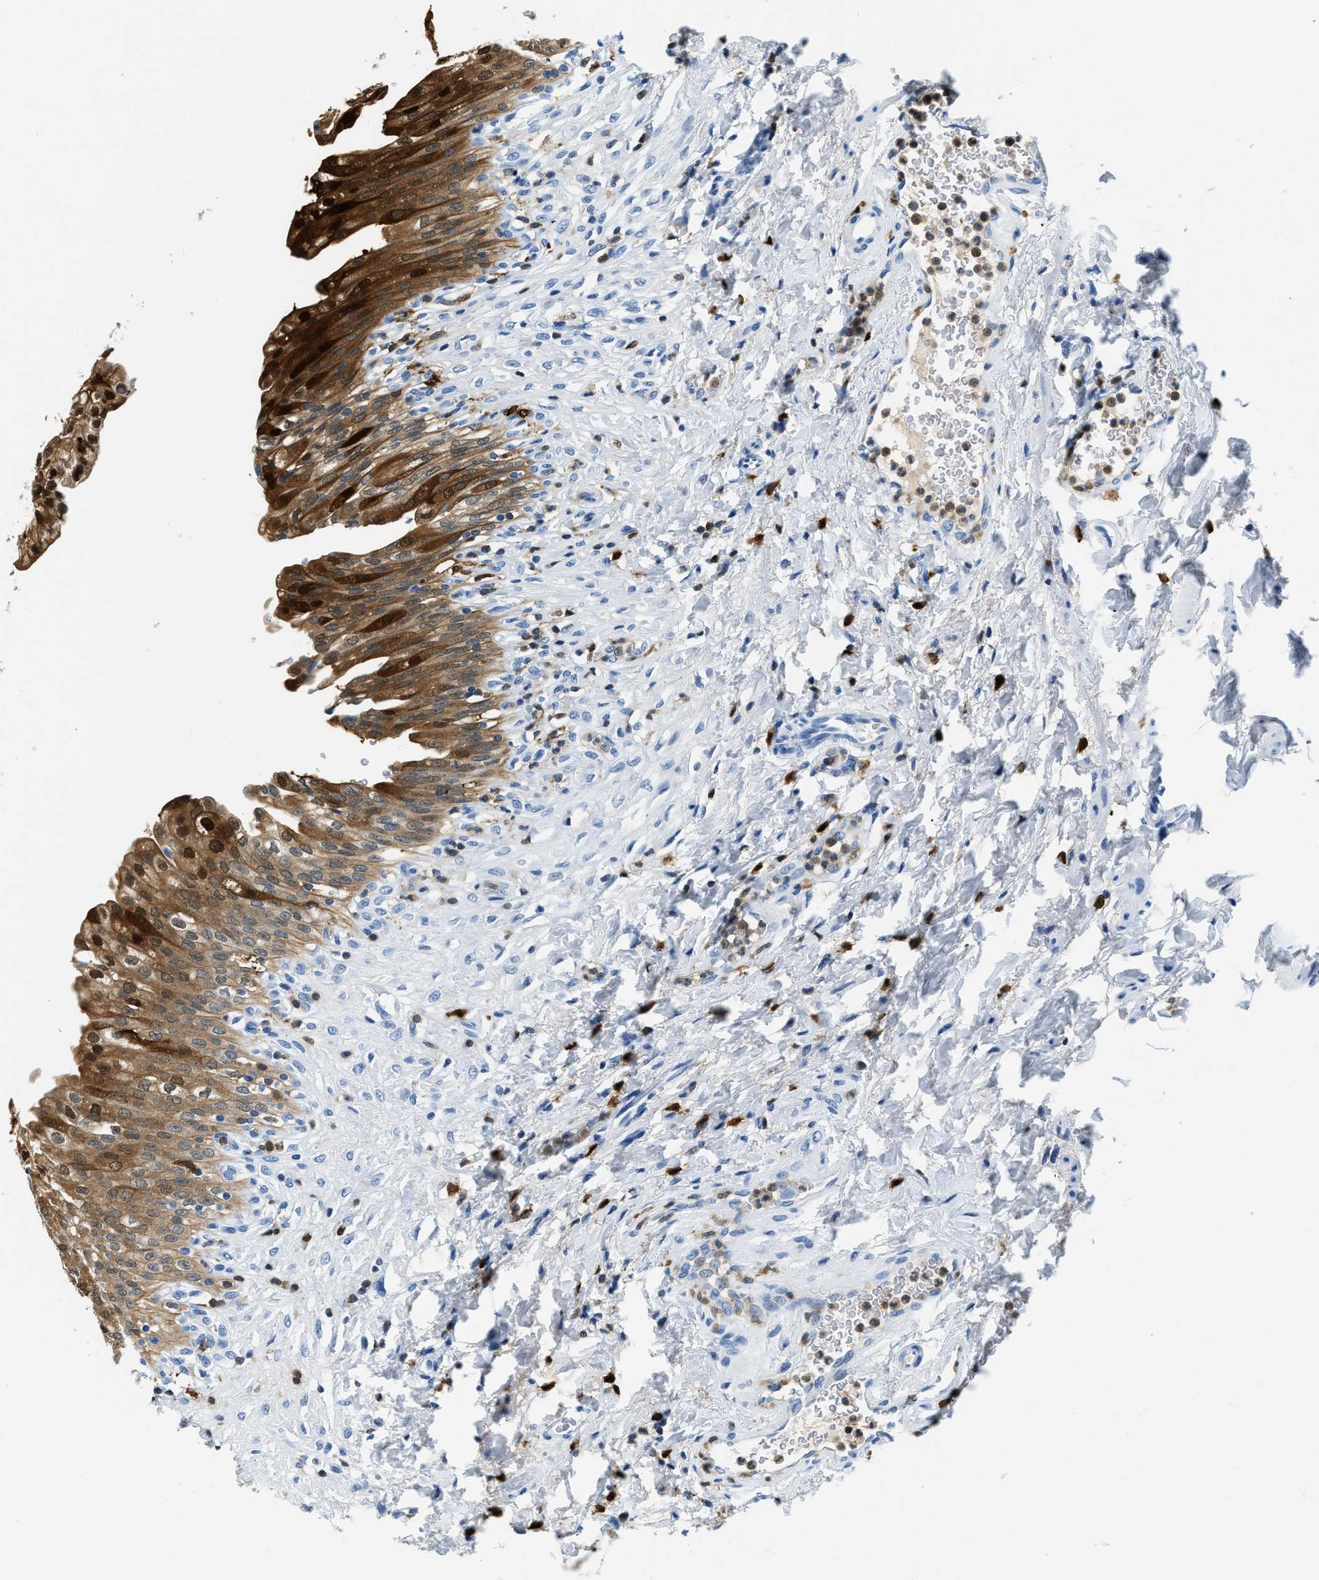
{"staining": {"intensity": "strong", "quantity": ">75%", "location": "cytoplasmic/membranous,nuclear"}, "tissue": "urinary bladder", "cell_type": "Urothelial cells", "image_type": "normal", "snomed": [{"axis": "morphology", "description": "Urothelial carcinoma, High grade"}, {"axis": "topography", "description": "Urinary bladder"}], "caption": "High-magnification brightfield microscopy of unremarkable urinary bladder stained with DAB (3,3'-diaminobenzidine) (brown) and counterstained with hematoxylin (blue). urothelial cells exhibit strong cytoplasmic/membranous,nuclear staining is identified in approximately>75% of cells.", "gene": "CAPG", "patient": {"sex": "male", "age": 46}}